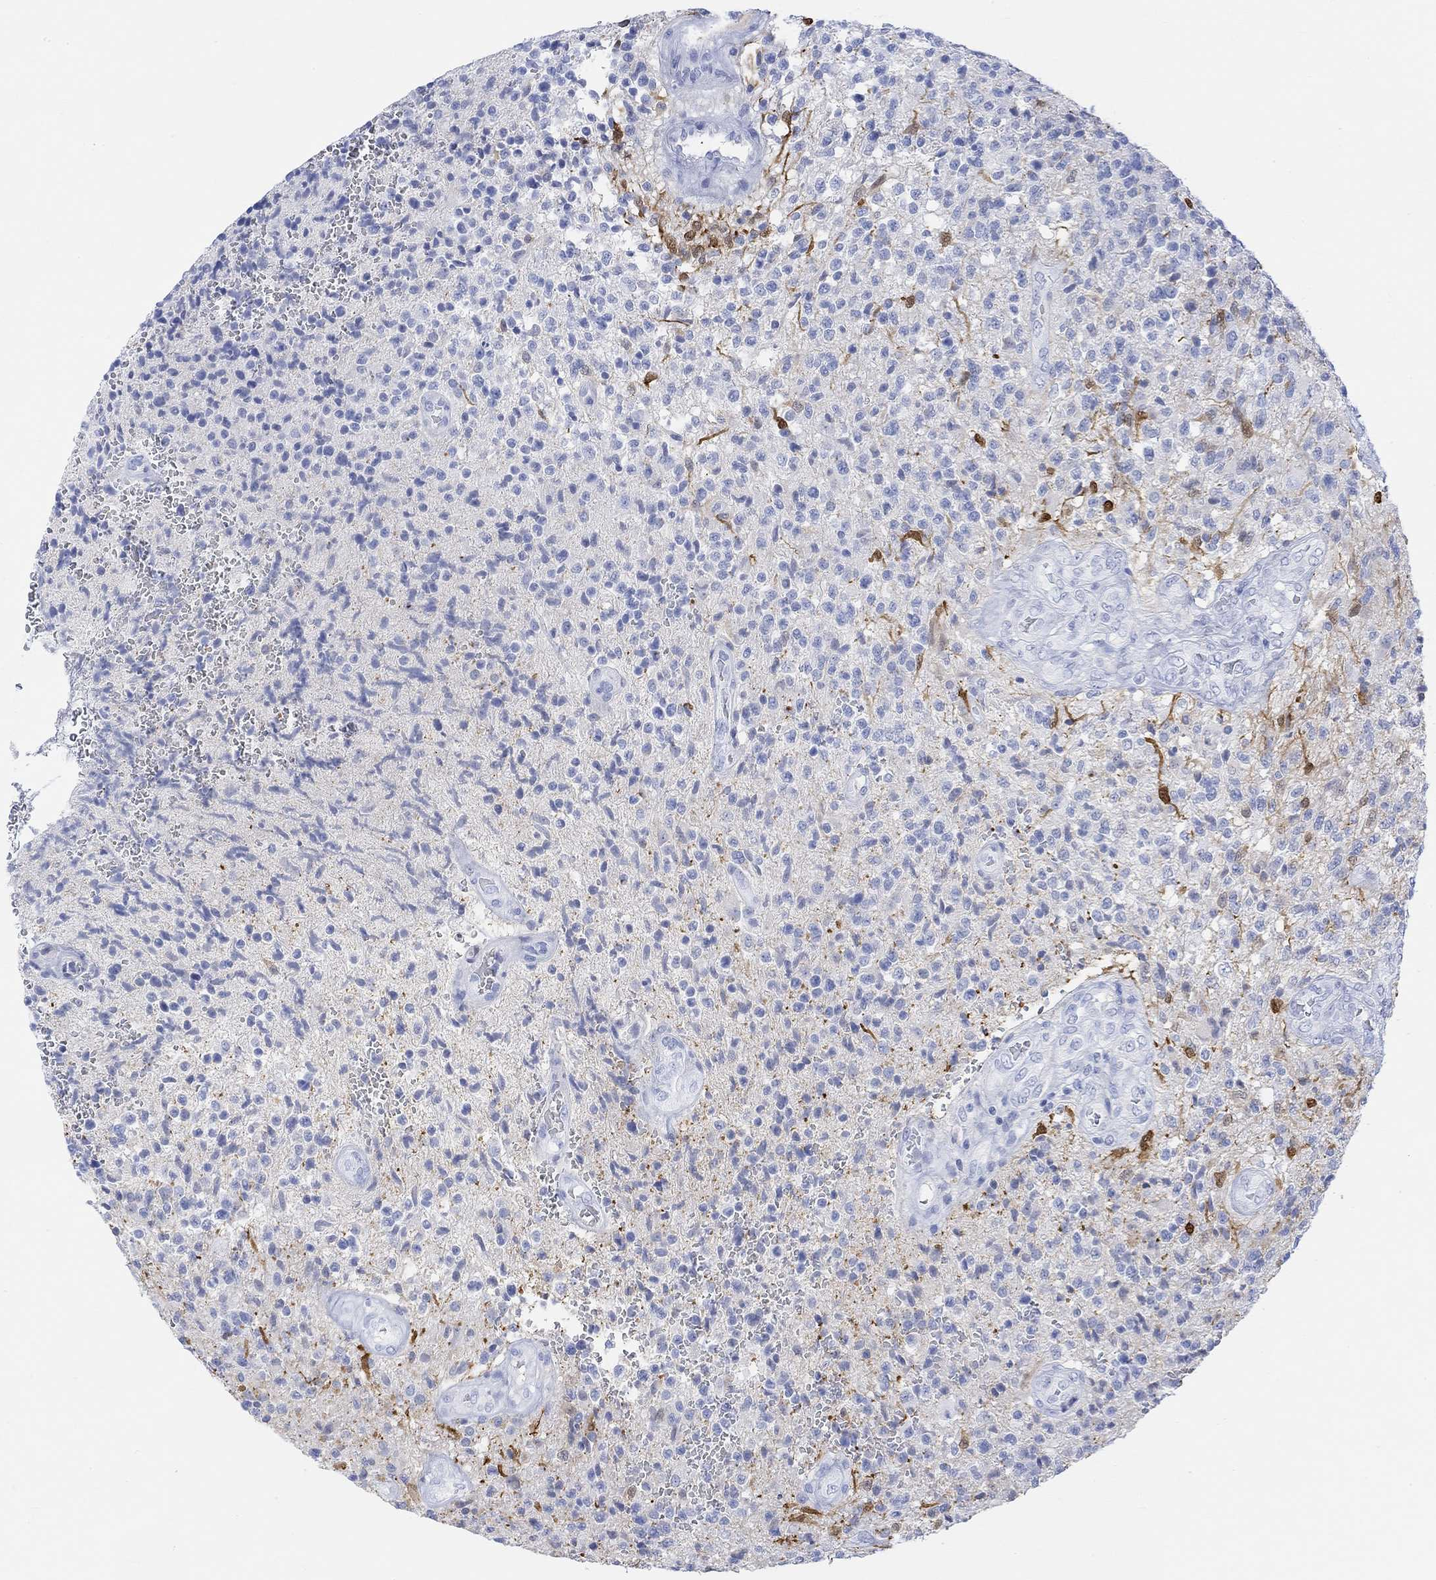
{"staining": {"intensity": "negative", "quantity": "none", "location": "none"}, "tissue": "glioma", "cell_type": "Tumor cells", "image_type": "cancer", "snomed": [{"axis": "morphology", "description": "Glioma, malignant, High grade"}, {"axis": "topography", "description": "Brain"}], "caption": "An immunohistochemistry (IHC) histopathology image of glioma is shown. There is no staining in tumor cells of glioma.", "gene": "TPPP3", "patient": {"sex": "male", "age": 56}}